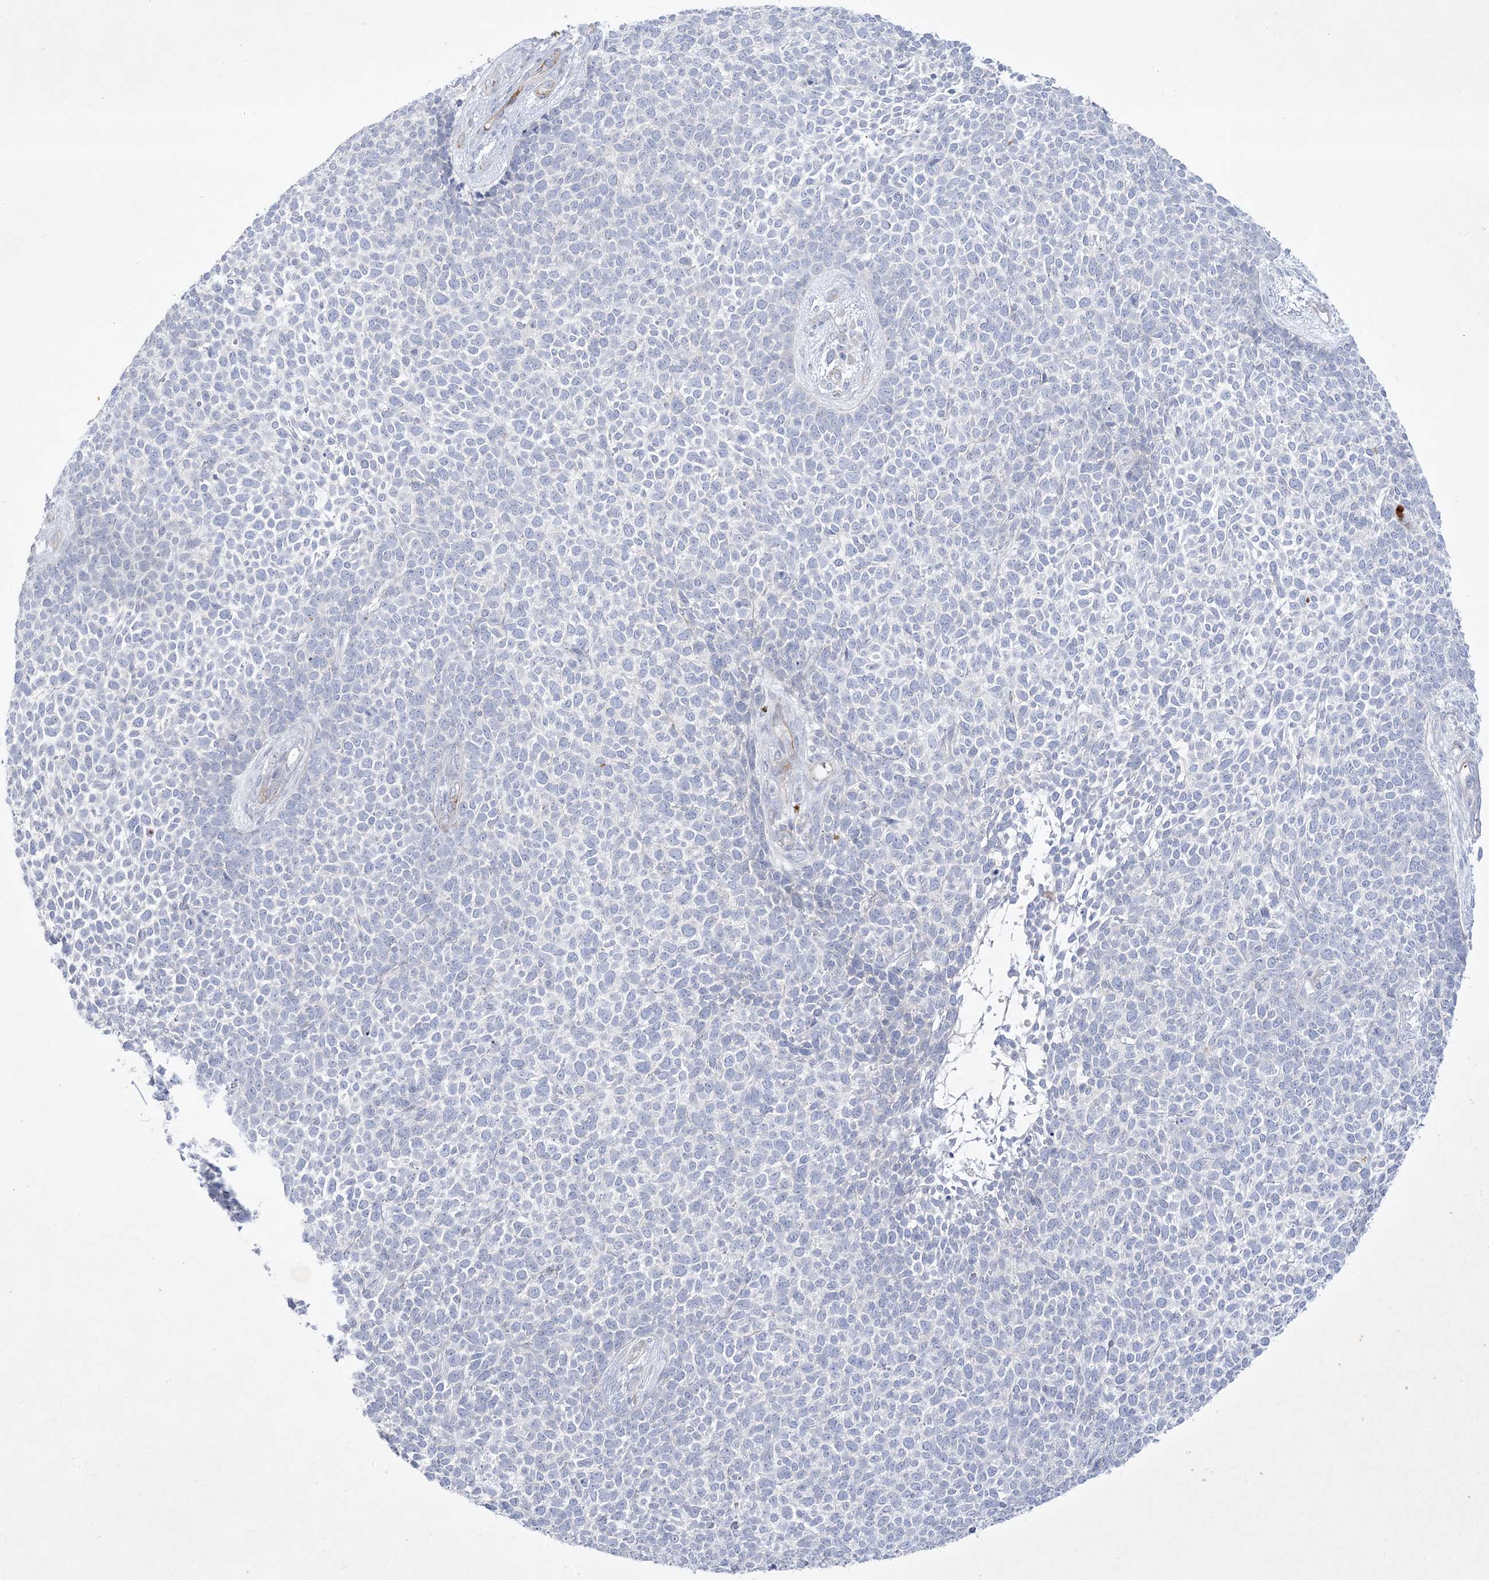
{"staining": {"intensity": "negative", "quantity": "none", "location": "none"}, "tissue": "skin cancer", "cell_type": "Tumor cells", "image_type": "cancer", "snomed": [{"axis": "morphology", "description": "Basal cell carcinoma"}, {"axis": "topography", "description": "Skin"}], "caption": "Skin cancer was stained to show a protein in brown. There is no significant positivity in tumor cells.", "gene": "B3GNT7", "patient": {"sex": "female", "age": 84}}